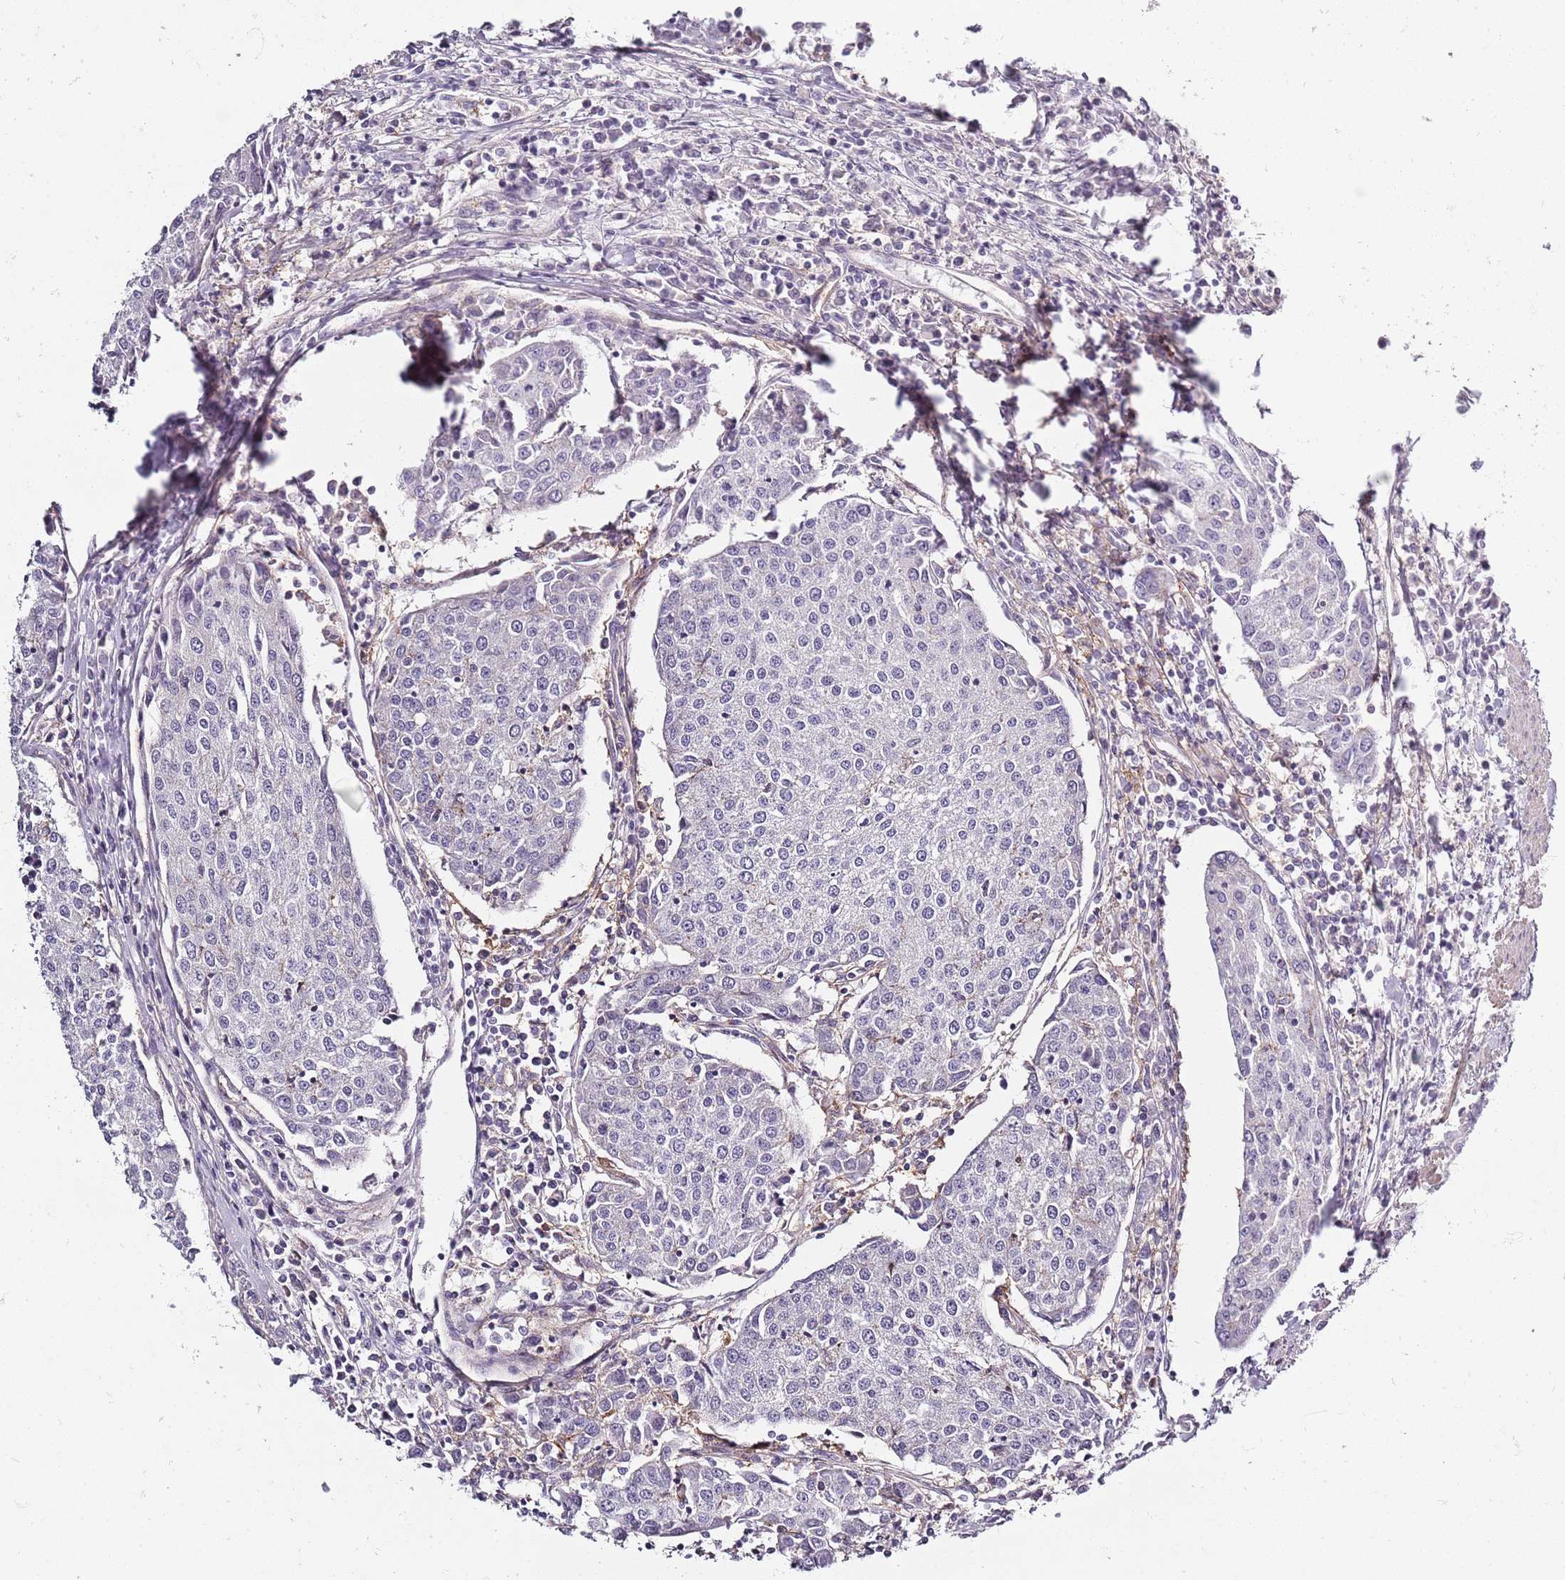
{"staining": {"intensity": "negative", "quantity": "none", "location": "none"}, "tissue": "urothelial cancer", "cell_type": "Tumor cells", "image_type": "cancer", "snomed": [{"axis": "morphology", "description": "Urothelial carcinoma, High grade"}, {"axis": "topography", "description": "Urinary bladder"}], "caption": "This histopathology image is of high-grade urothelial carcinoma stained with immunohistochemistry to label a protein in brown with the nuclei are counter-stained blue. There is no expression in tumor cells. The staining was performed using DAB to visualize the protein expression in brown, while the nuclei were stained in blue with hematoxylin (Magnification: 20x).", "gene": "SYNGR3", "patient": {"sex": "female", "age": 85}}